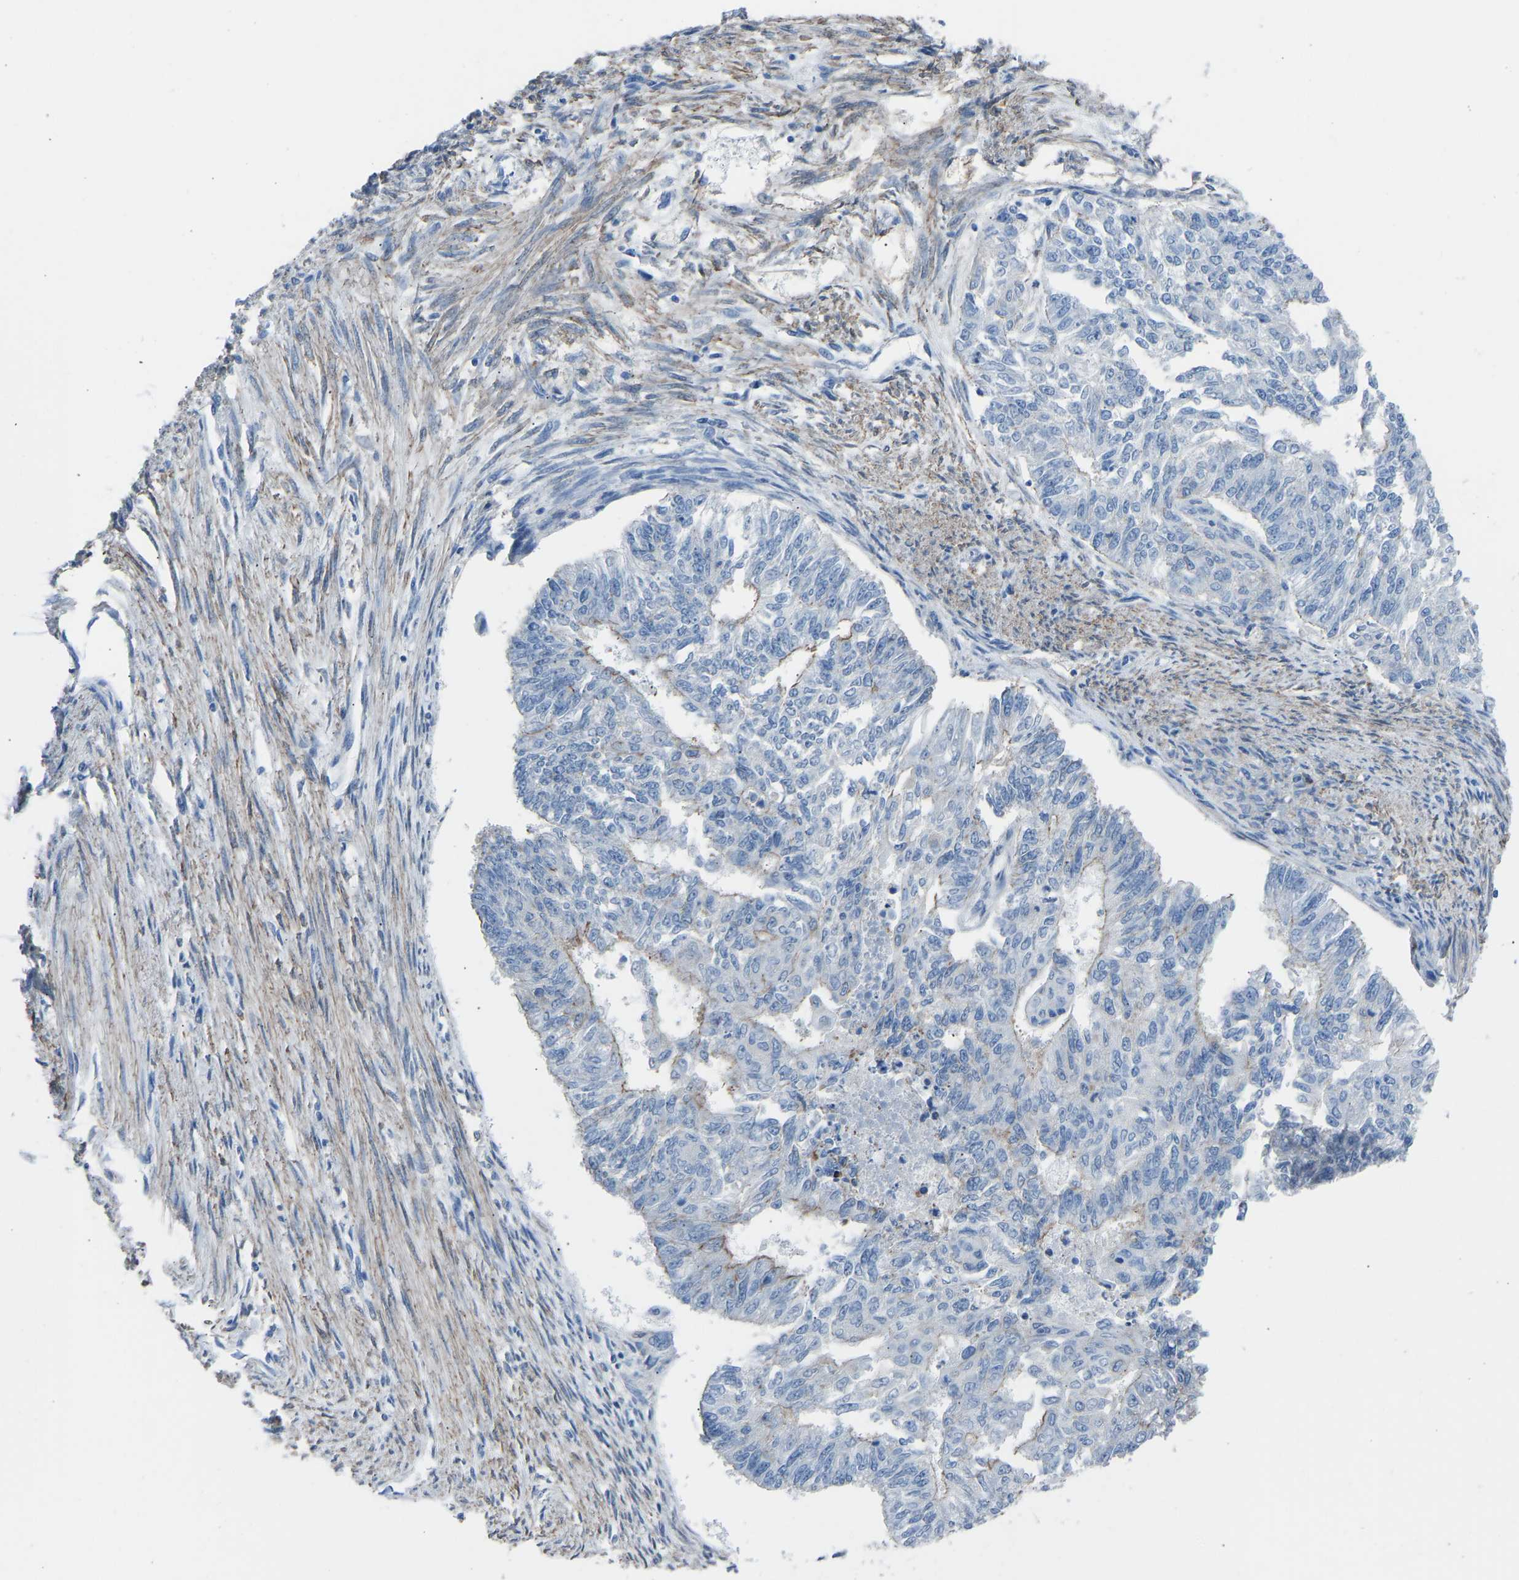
{"staining": {"intensity": "moderate", "quantity": "<25%", "location": "cytoplasmic/membranous"}, "tissue": "endometrial cancer", "cell_type": "Tumor cells", "image_type": "cancer", "snomed": [{"axis": "morphology", "description": "Adenocarcinoma, NOS"}, {"axis": "topography", "description": "Endometrium"}], "caption": "Immunohistochemistry staining of adenocarcinoma (endometrial), which reveals low levels of moderate cytoplasmic/membranous staining in approximately <25% of tumor cells indicating moderate cytoplasmic/membranous protein staining. The staining was performed using DAB (3,3'-diaminobenzidine) (brown) for protein detection and nuclei were counterstained in hematoxylin (blue).", "gene": "MYH10", "patient": {"sex": "female", "age": 32}}